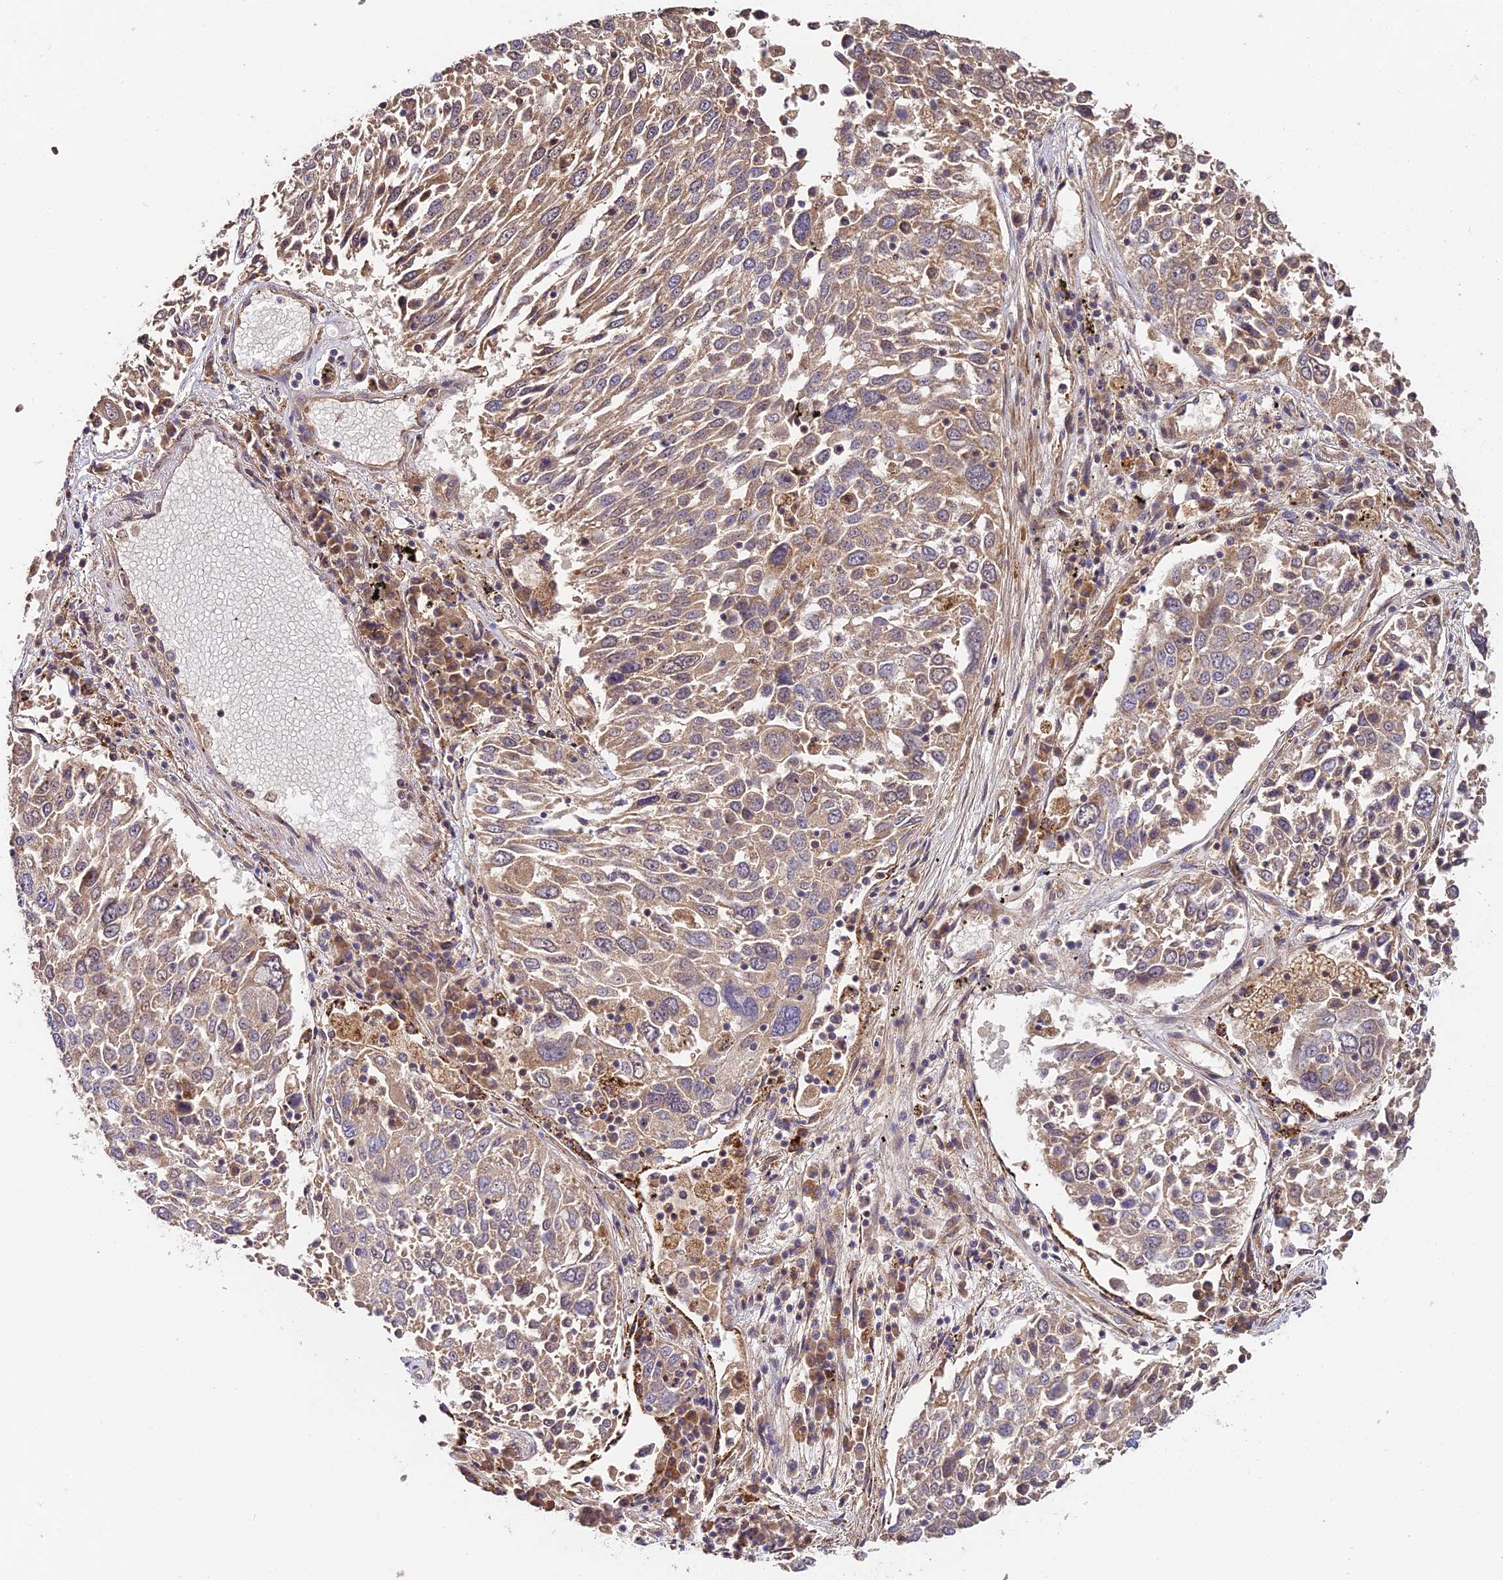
{"staining": {"intensity": "weak", "quantity": ">75%", "location": "cytoplasmic/membranous"}, "tissue": "lung cancer", "cell_type": "Tumor cells", "image_type": "cancer", "snomed": [{"axis": "morphology", "description": "Squamous cell carcinoma, NOS"}, {"axis": "topography", "description": "Lung"}], "caption": "DAB (3,3'-diaminobenzidine) immunohistochemical staining of human lung cancer reveals weak cytoplasmic/membranous protein staining in approximately >75% of tumor cells.", "gene": "C3orf20", "patient": {"sex": "male", "age": 65}}